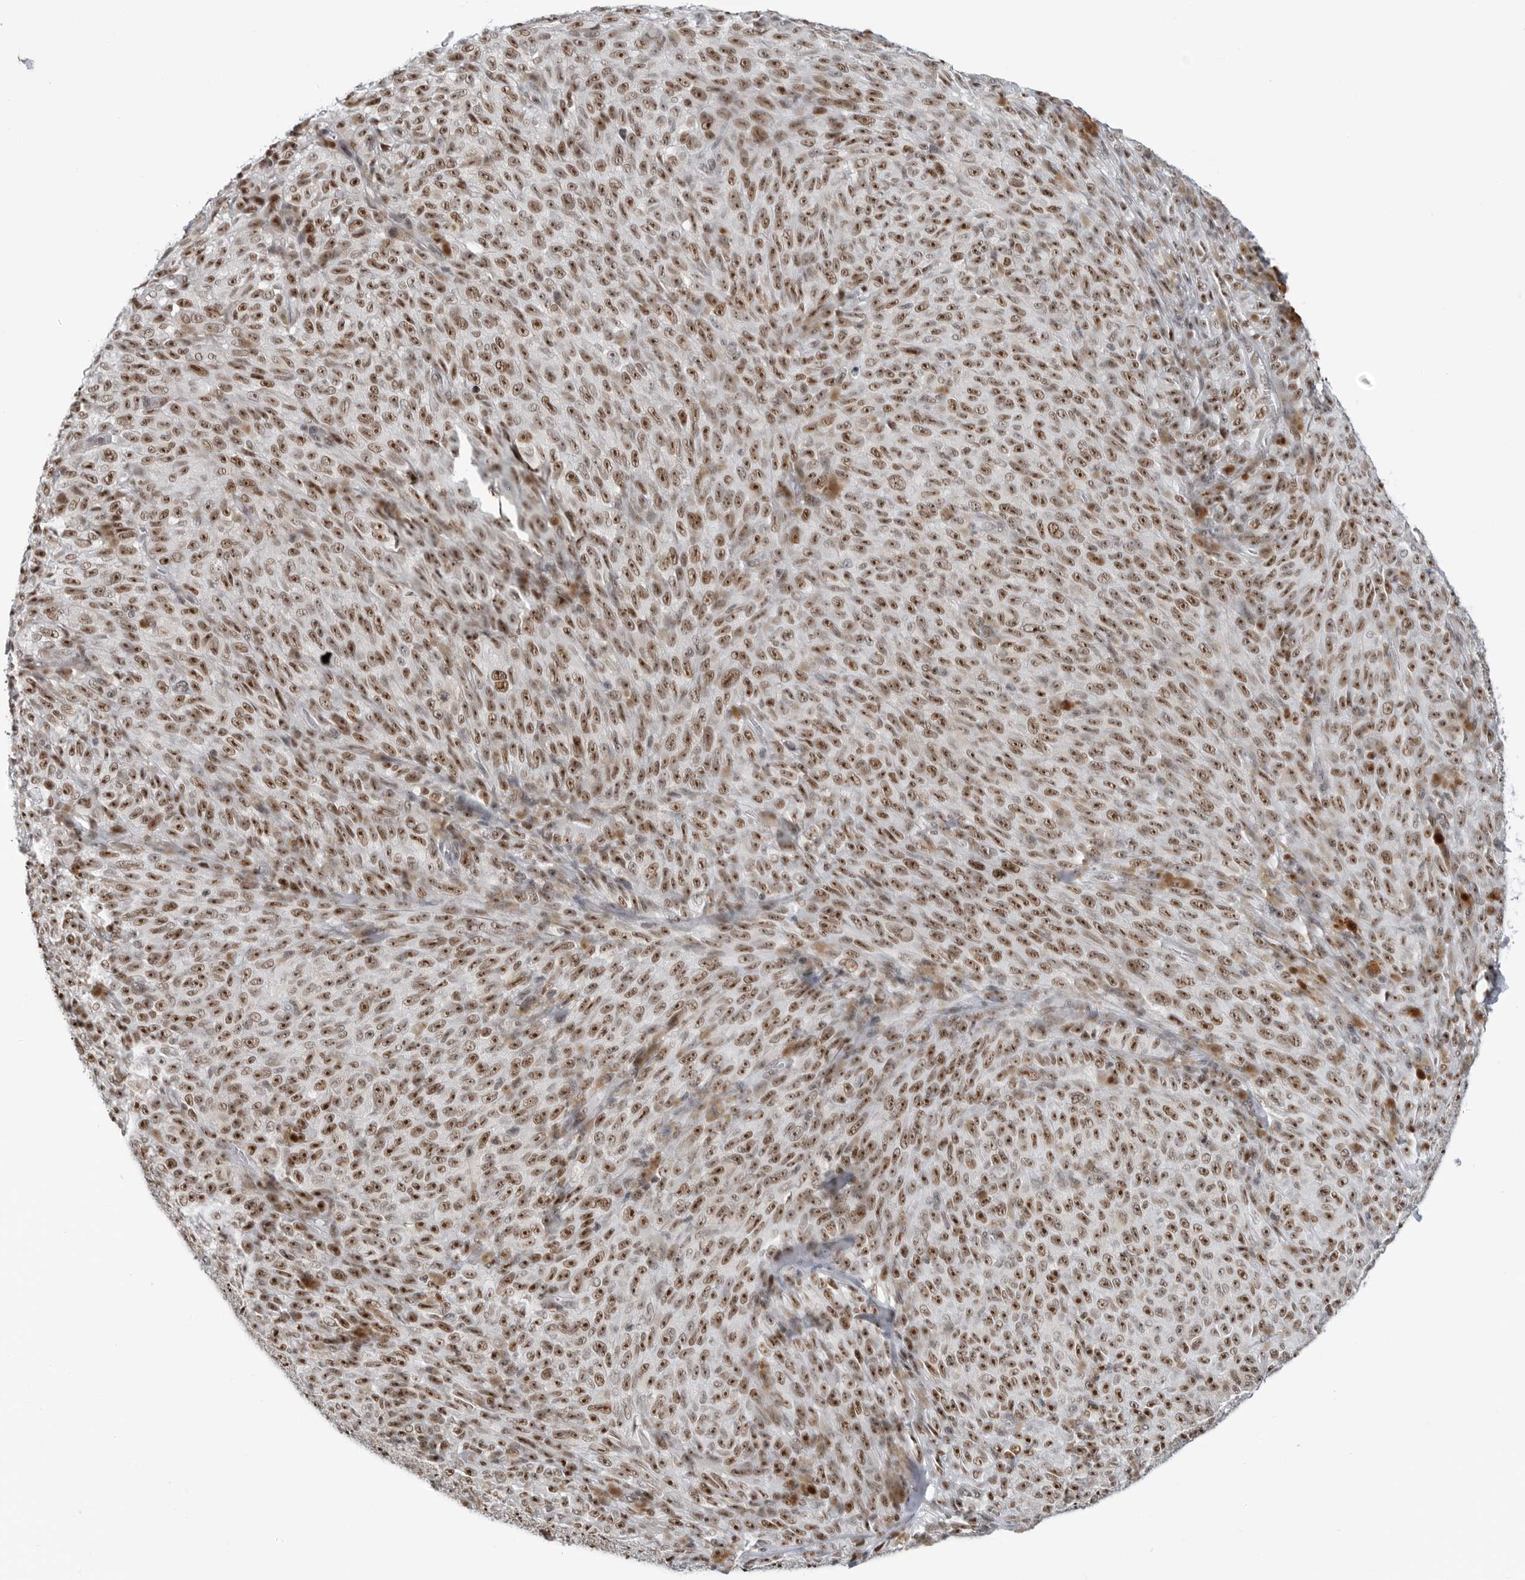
{"staining": {"intensity": "strong", "quantity": ">75%", "location": "nuclear"}, "tissue": "melanoma", "cell_type": "Tumor cells", "image_type": "cancer", "snomed": [{"axis": "morphology", "description": "Malignant melanoma, NOS"}, {"axis": "topography", "description": "Skin"}], "caption": "Immunohistochemistry image of human melanoma stained for a protein (brown), which shows high levels of strong nuclear staining in about >75% of tumor cells.", "gene": "WRAP53", "patient": {"sex": "female", "age": 82}}